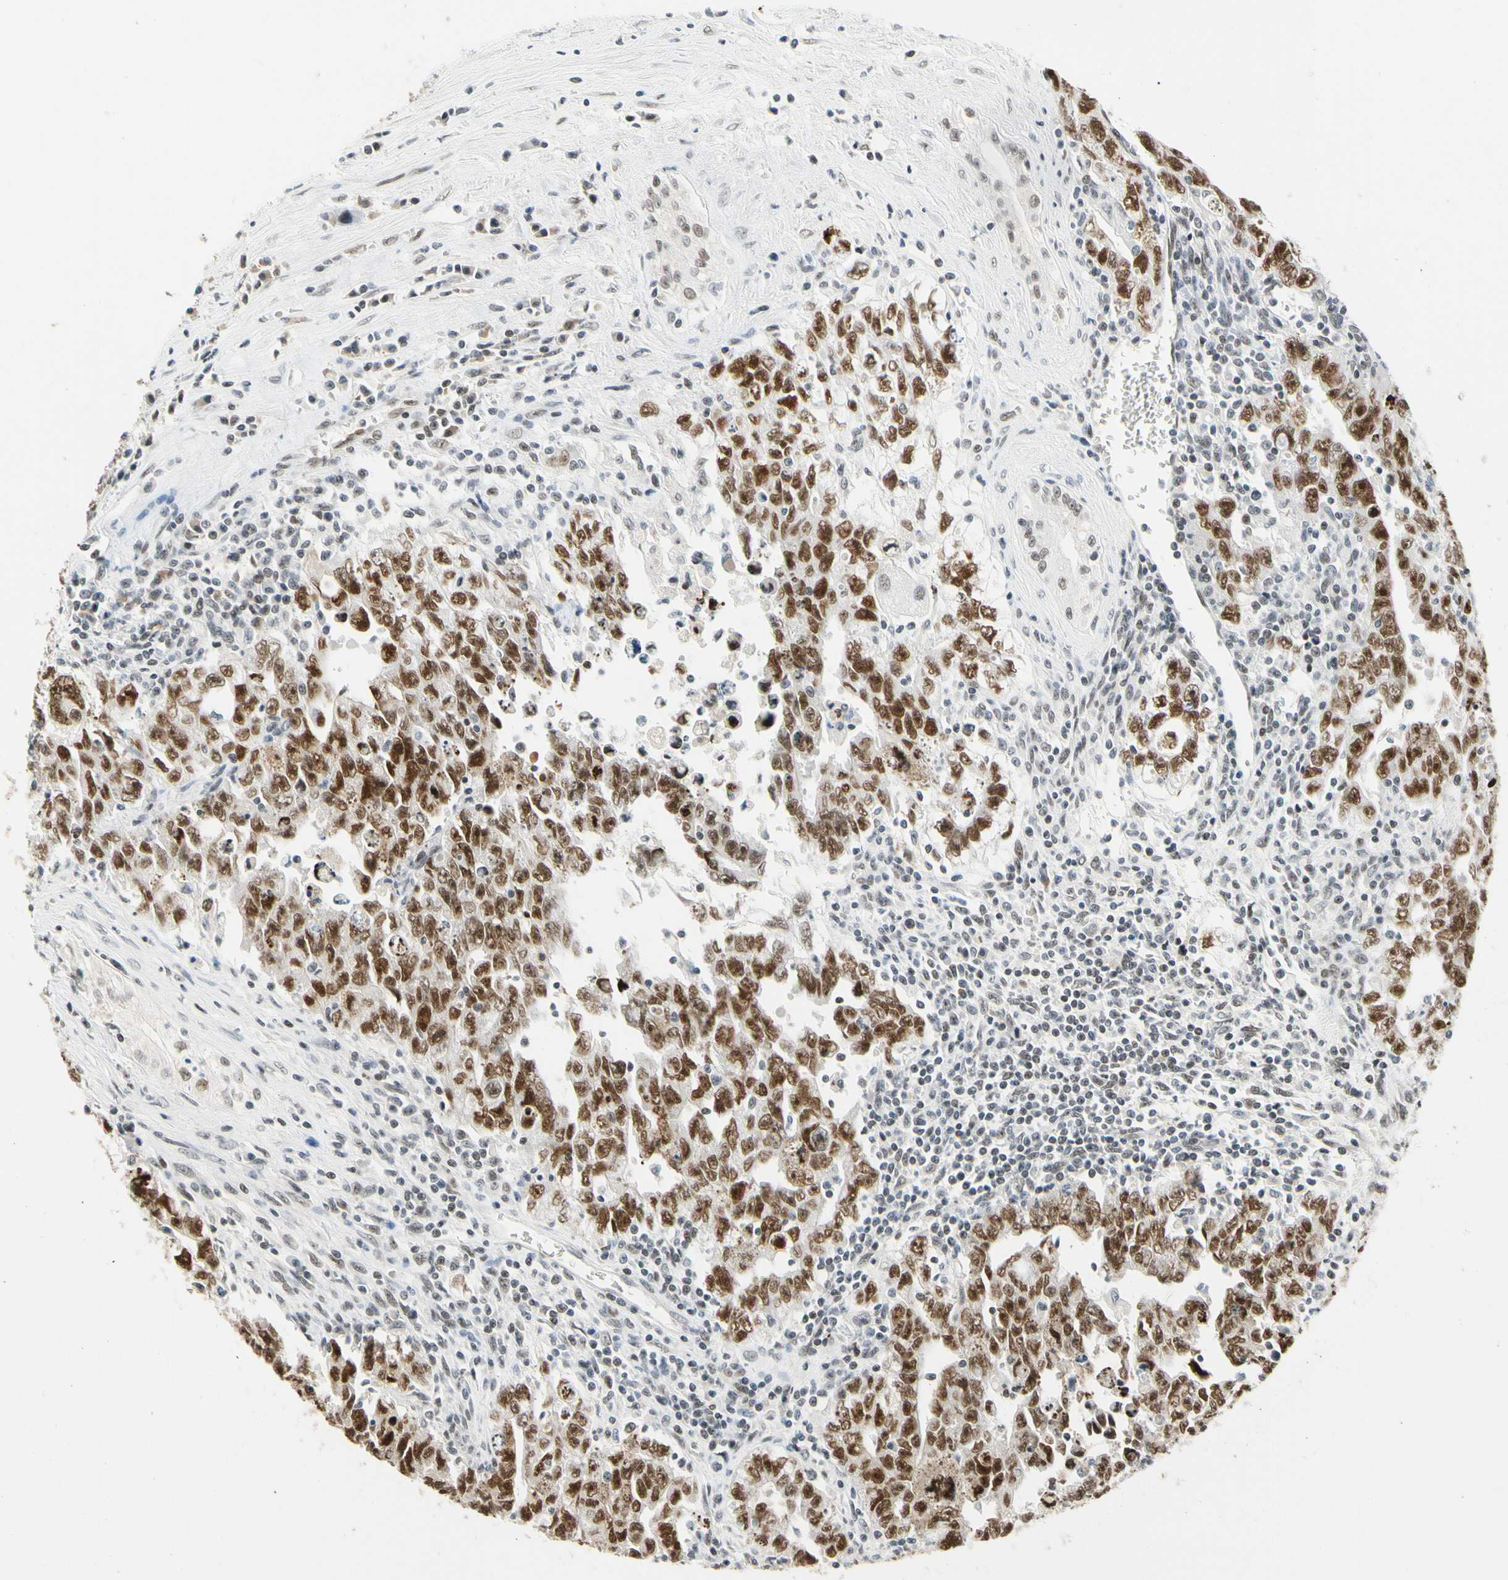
{"staining": {"intensity": "strong", "quantity": ">75%", "location": "nuclear"}, "tissue": "testis cancer", "cell_type": "Tumor cells", "image_type": "cancer", "snomed": [{"axis": "morphology", "description": "Carcinoma, Embryonal, NOS"}, {"axis": "topography", "description": "Testis"}], "caption": "Testis cancer stained with a protein marker demonstrates strong staining in tumor cells.", "gene": "ZSCAN16", "patient": {"sex": "male", "age": 28}}